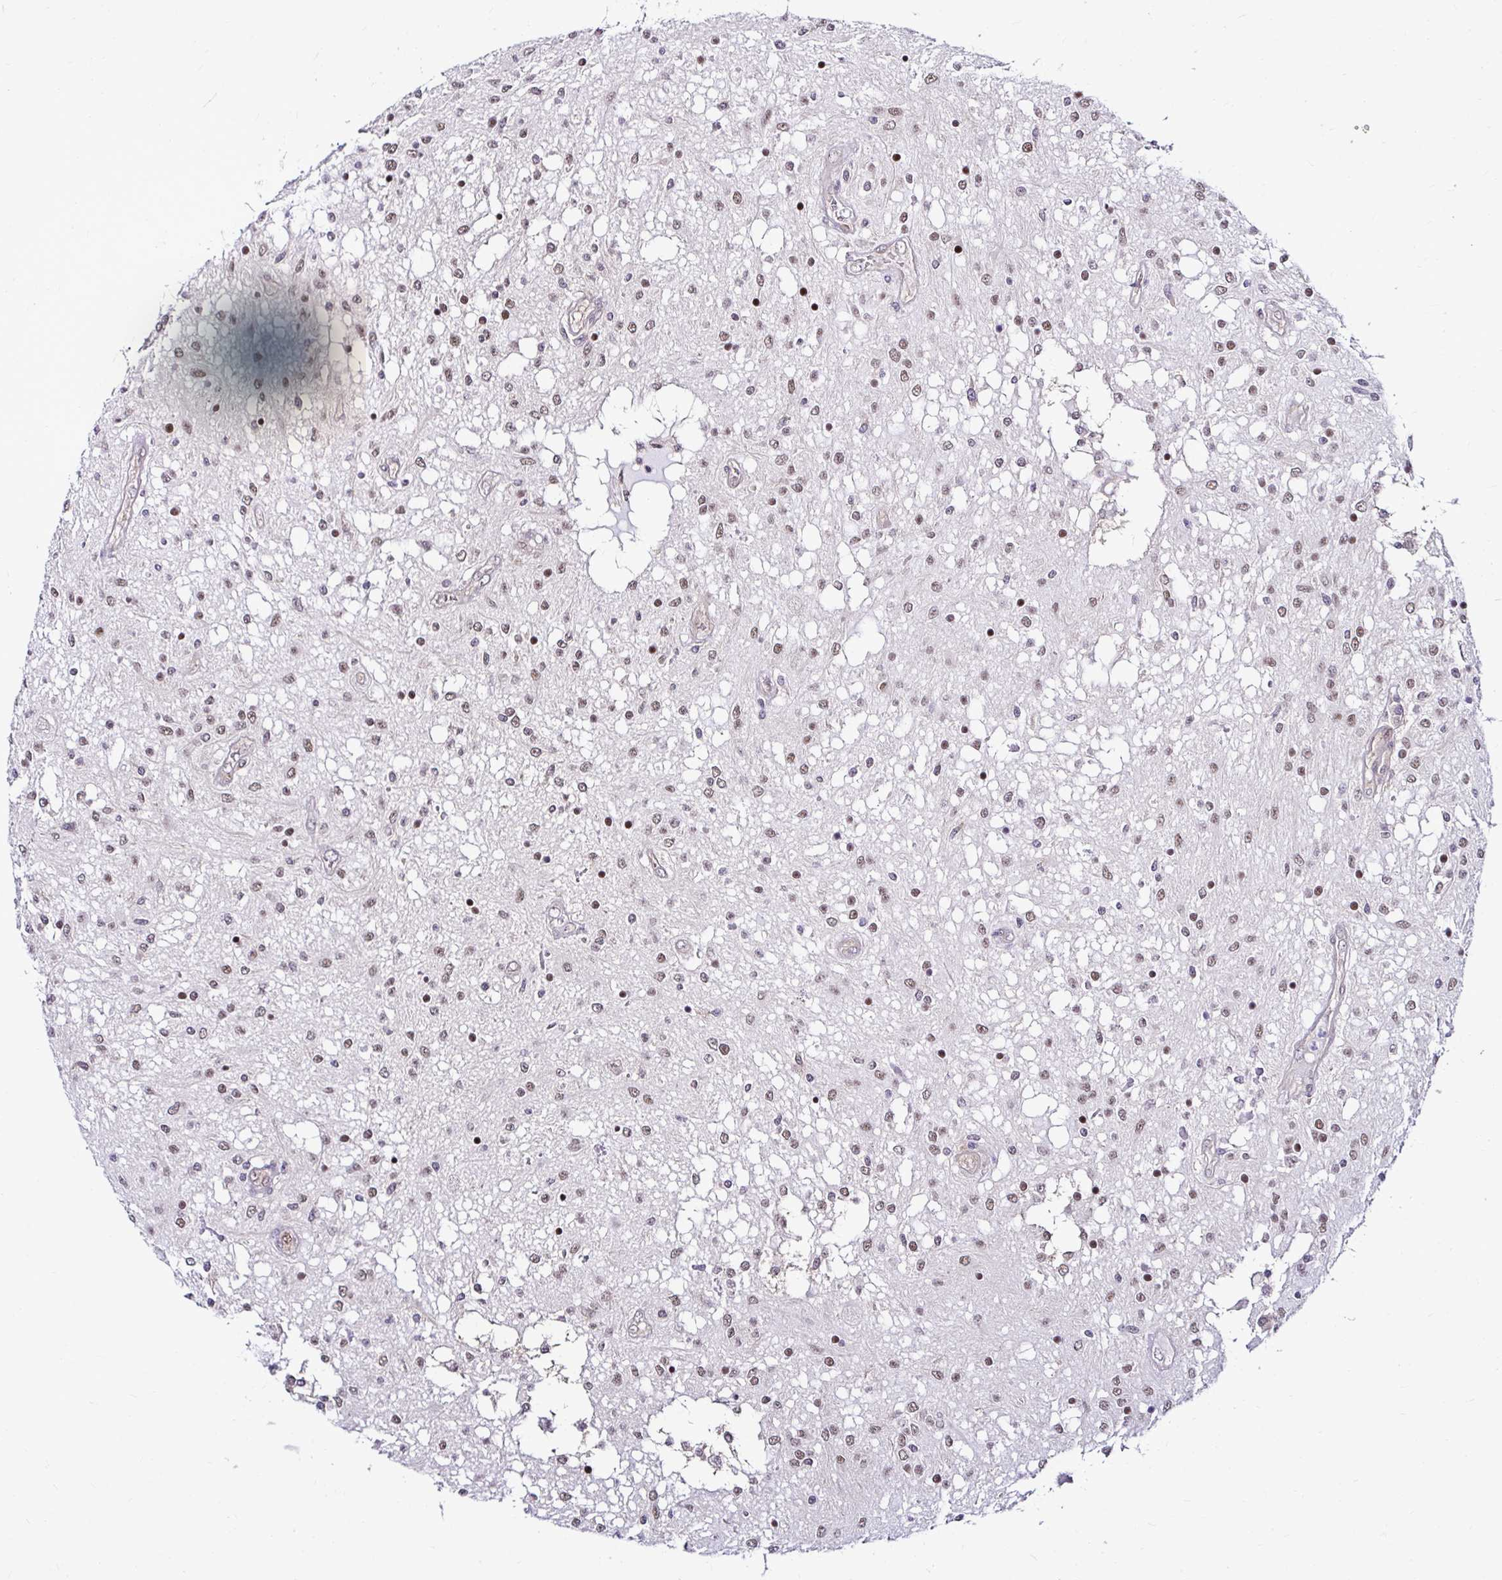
{"staining": {"intensity": "moderate", "quantity": "<25%", "location": "nuclear"}, "tissue": "glioma", "cell_type": "Tumor cells", "image_type": "cancer", "snomed": [{"axis": "morphology", "description": "Glioma, malignant, Low grade"}, {"axis": "topography", "description": "Cerebellum"}], "caption": "Immunohistochemistry (IHC) image of glioma stained for a protein (brown), which exhibits low levels of moderate nuclear positivity in about <25% of tumor cells.", "gene": "PSMD3", "patient": {"sex": "female", "age": 14}}